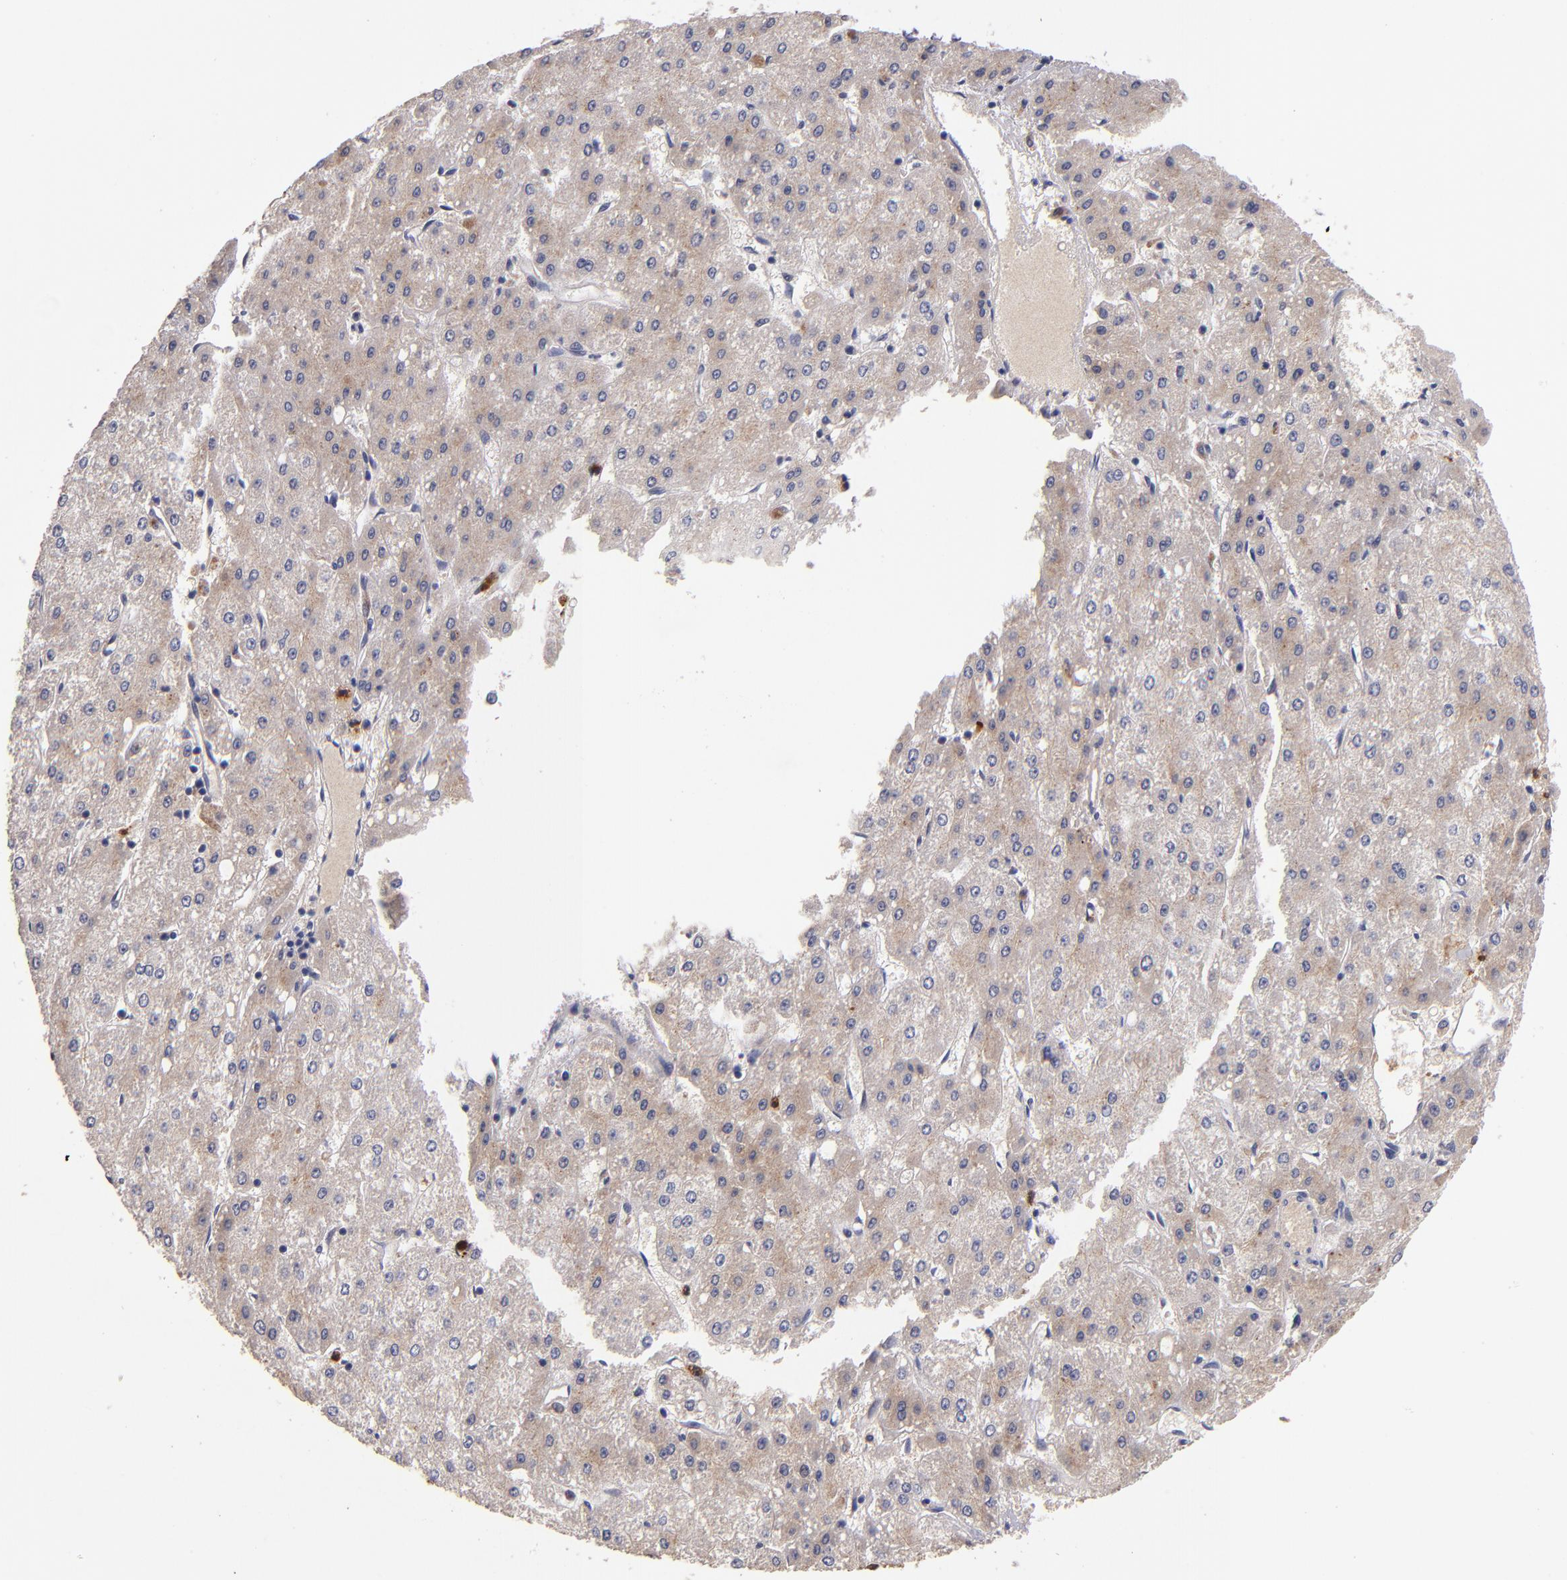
{"staining": {"intensity": "weak", "quantity": ">75%", "location": "cytoplasmic/membranous"}, "tissue": "liver cancer", "cell_type": "Tumor cells", "image_type": "cancer", "snomed": [{"axis": "morphology", "description": "Carcinoma, Hepatocellular, NOS"}, {"axis": "topography", "description": "Liver"}], "caption": "Immunohistochemistry (IHC) micrograph of human liver hepatocellular carcinoma stained for a protein (brown), which demonstrates low levels of weak cytoplasmic/membranous staining in about >75% of tumor cells.", "gene": "TTLL12", "patient": {"sex": "female", "age": 52}}